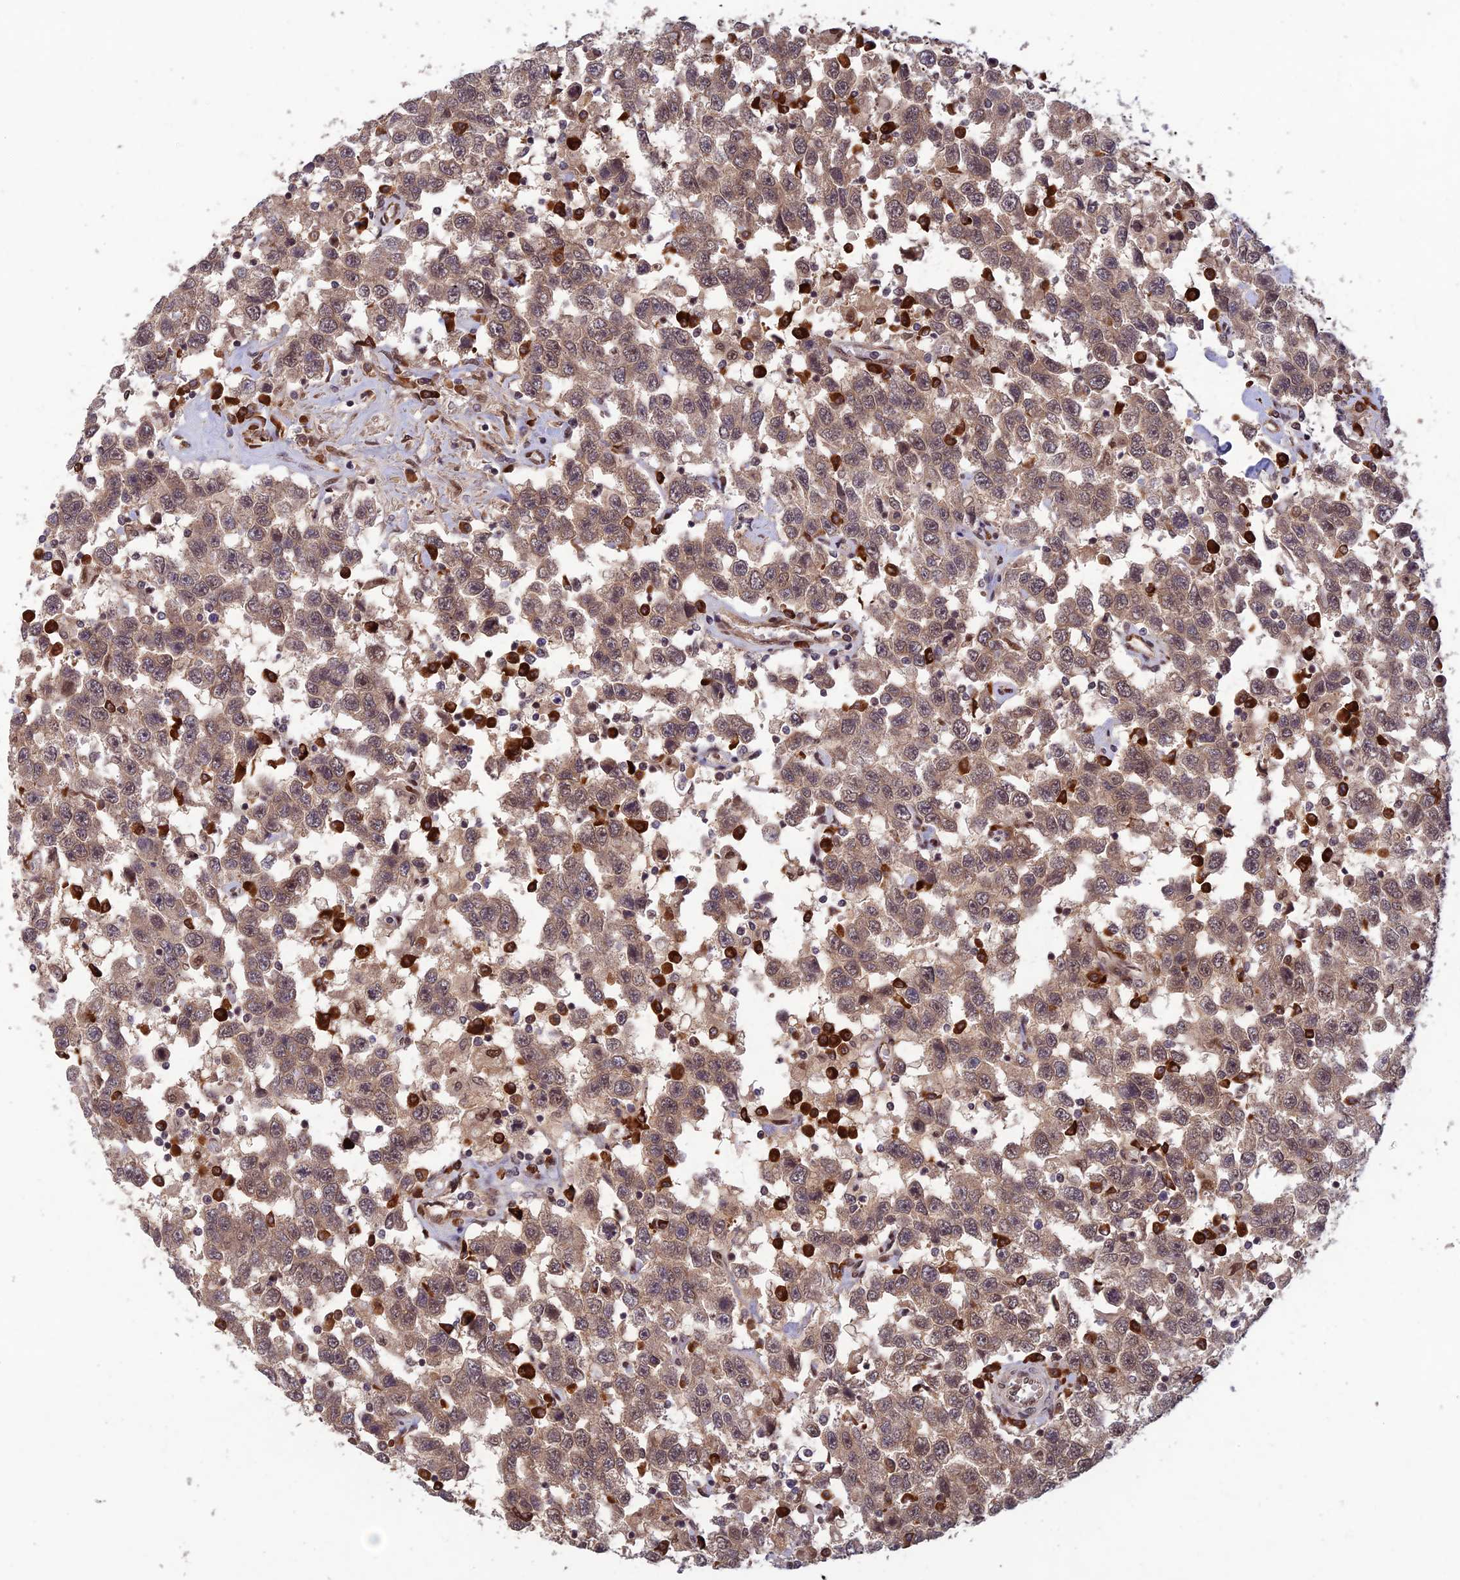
{"staining": {"intensity": "weak", "quantity": ">75%", "location": "cytoplasmic/membranous"}, "tissue": "testis cancer", "cell_type": "Tumor cells", "image_type": "cancer", "snomed": [{"axis": "morphology", "description": "Seminoma, NOS"}, {"axis": "topography", "description": "Testis"}], "caption": "Immunohistochemical staining of testis cancer (seminoma) shows low levels of weak cytoplasmic/membranous staining in about >75% of tumor cells. (brown staining indicates protein expression, while blue staining denotes nuclei).", "gene": "ZNF565", "patient": {"sex": "male", "age": 41}}